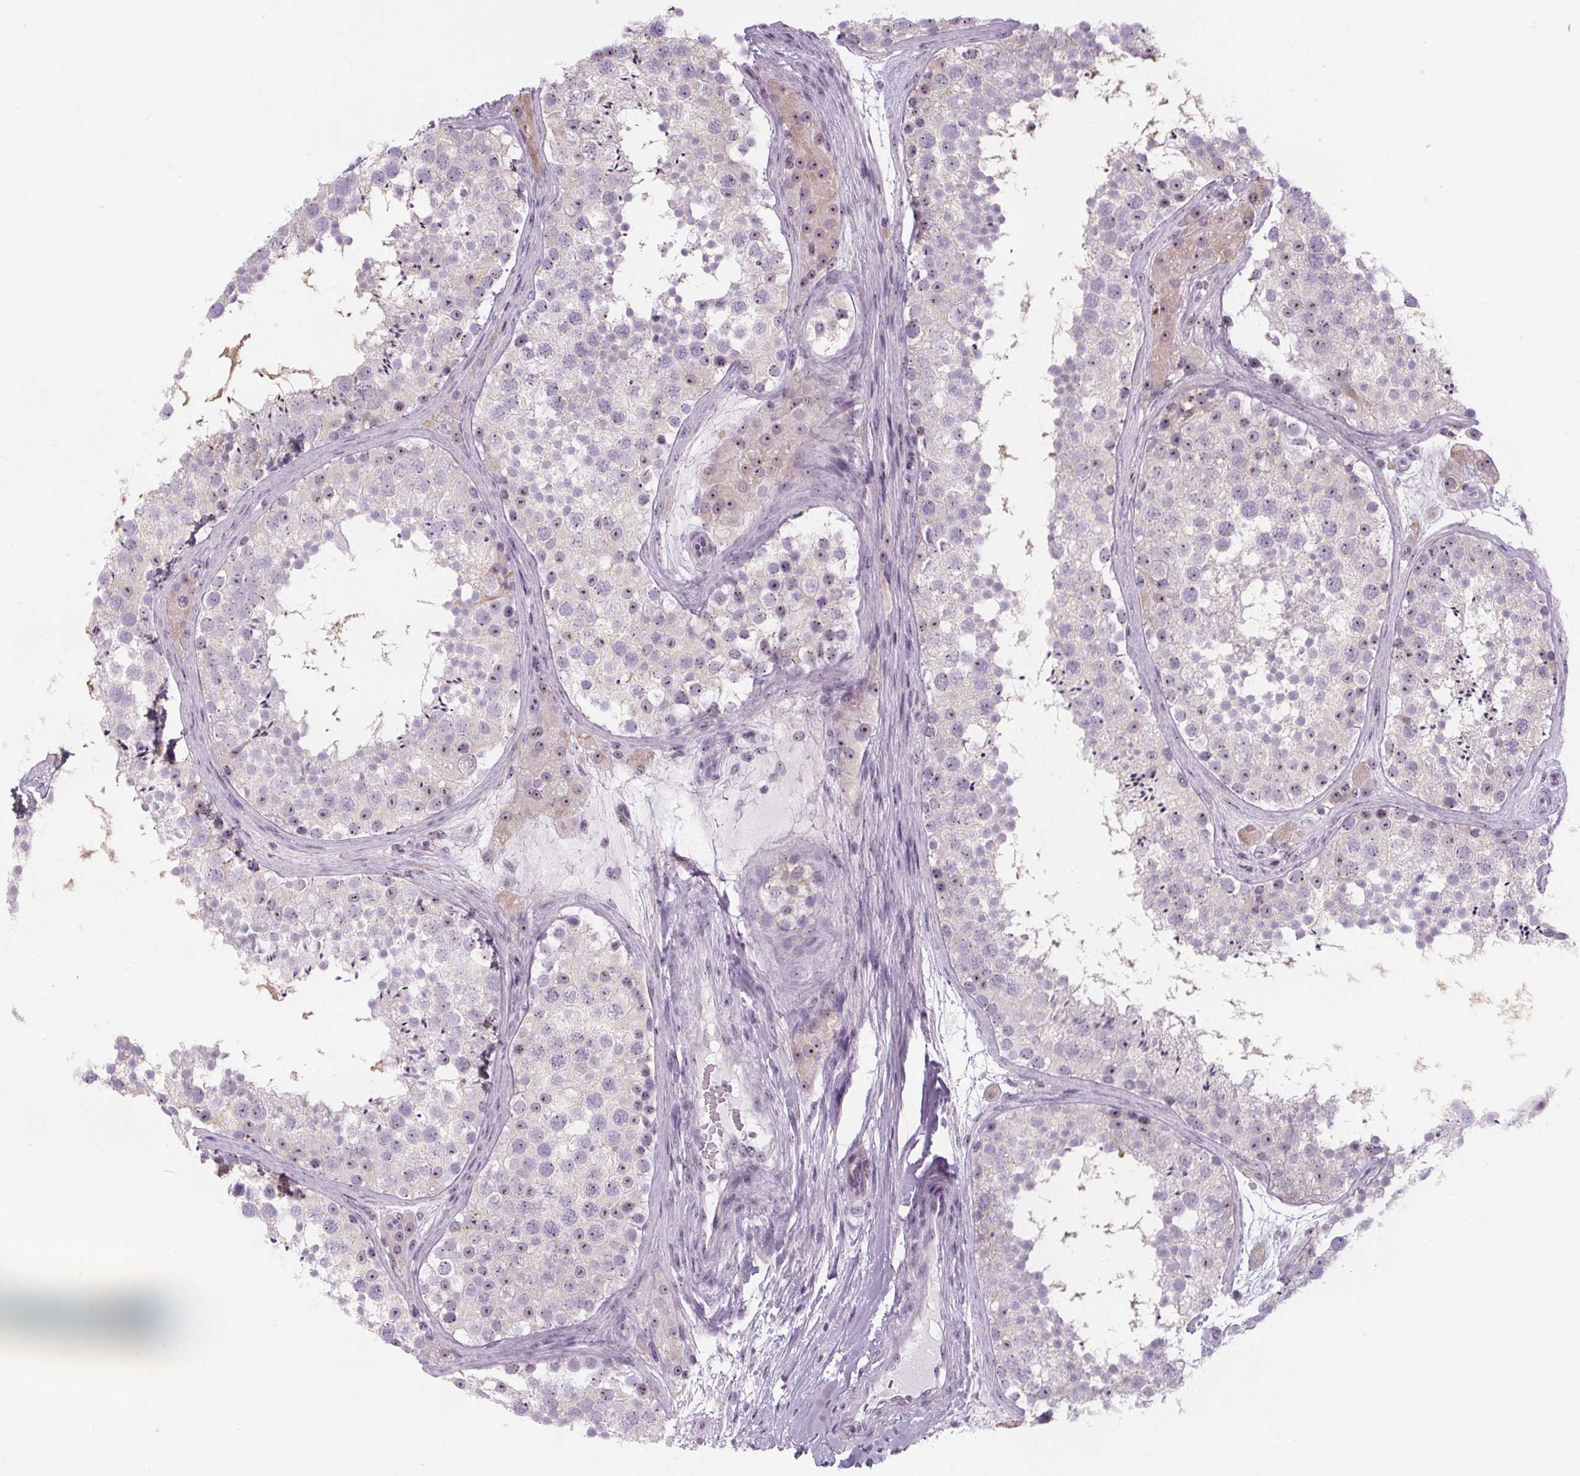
{"staining": {"intensity": "weak", "quantity": "25%-75%", "location": "nuclear"}, "tissue": "testis", "cell_type": "Cells in seminiferous ducts", "image_type": "normal", "snomed": [{"axis": "morphology", "description": "Normal tissue, NOS"}, {"axis": "topography", "description": "Testis"}], "caption": "A brown stain highlights weak nuclear staining of a protein in cells in seminiferous ducts of normal testis.", "gene": "NOLC1", "patient": {"sex": "male", "age": 41}}